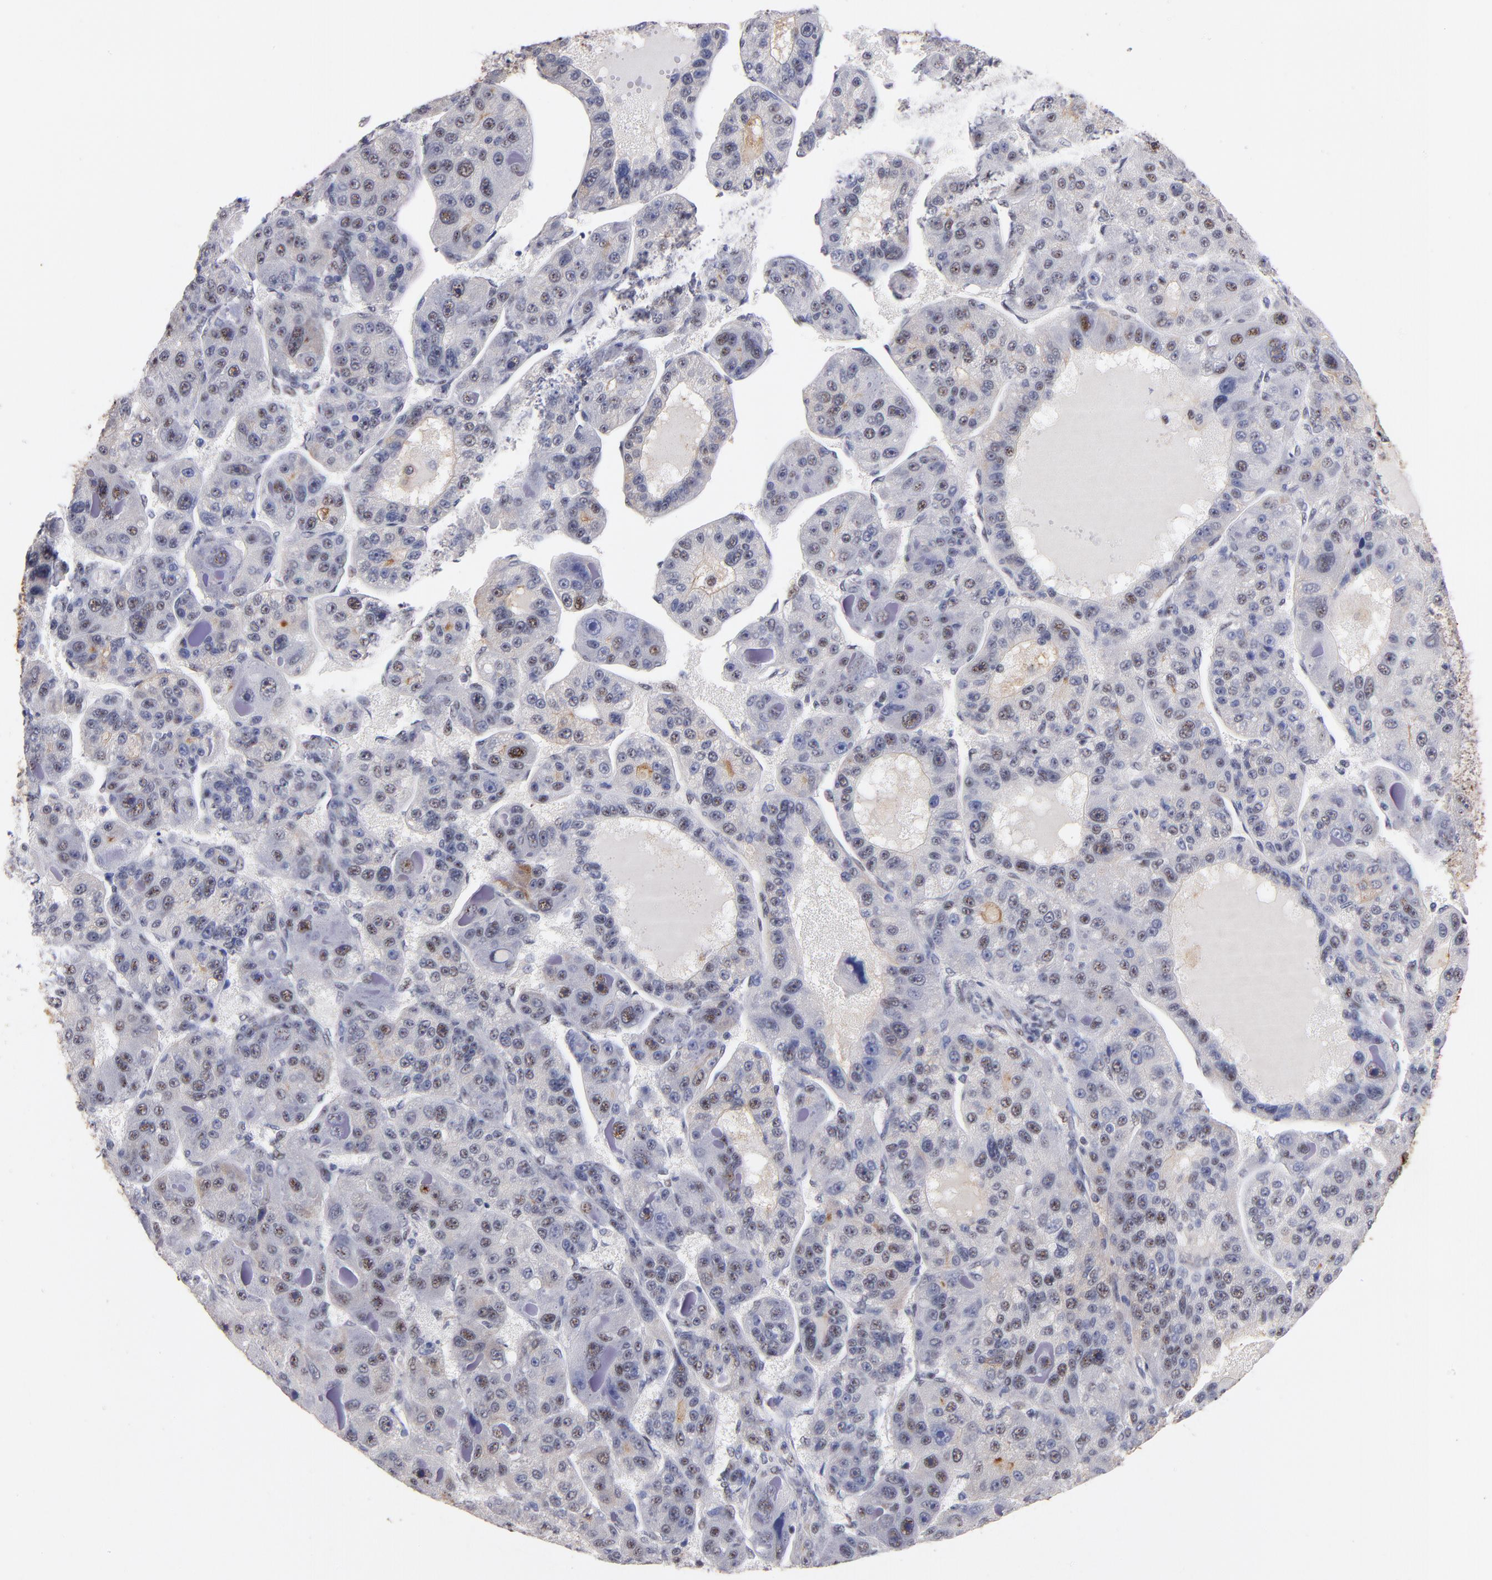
{"staining": {"intensity": "weak", "quantity": "25%-75%", "location": "nuclear"}, "tissue": "liver cancer", "cell_type": "Tumor cells", "image_type": "cancer", "snomed": [{"axis": "morphology", "description": "Carcinoma, Hepatocellular, NOS"}, {"axis": "topography", "description": "Liver"}], "caption": "Protein staining by immunohistochemistry (IHC) reveals weak nuclear positivity in approximately 25%-75% of tumor cells in liver cancer (hepatocellular carcinoma).", "gene": "RAF1", "patient": {"sex": "male", "age": 76}}